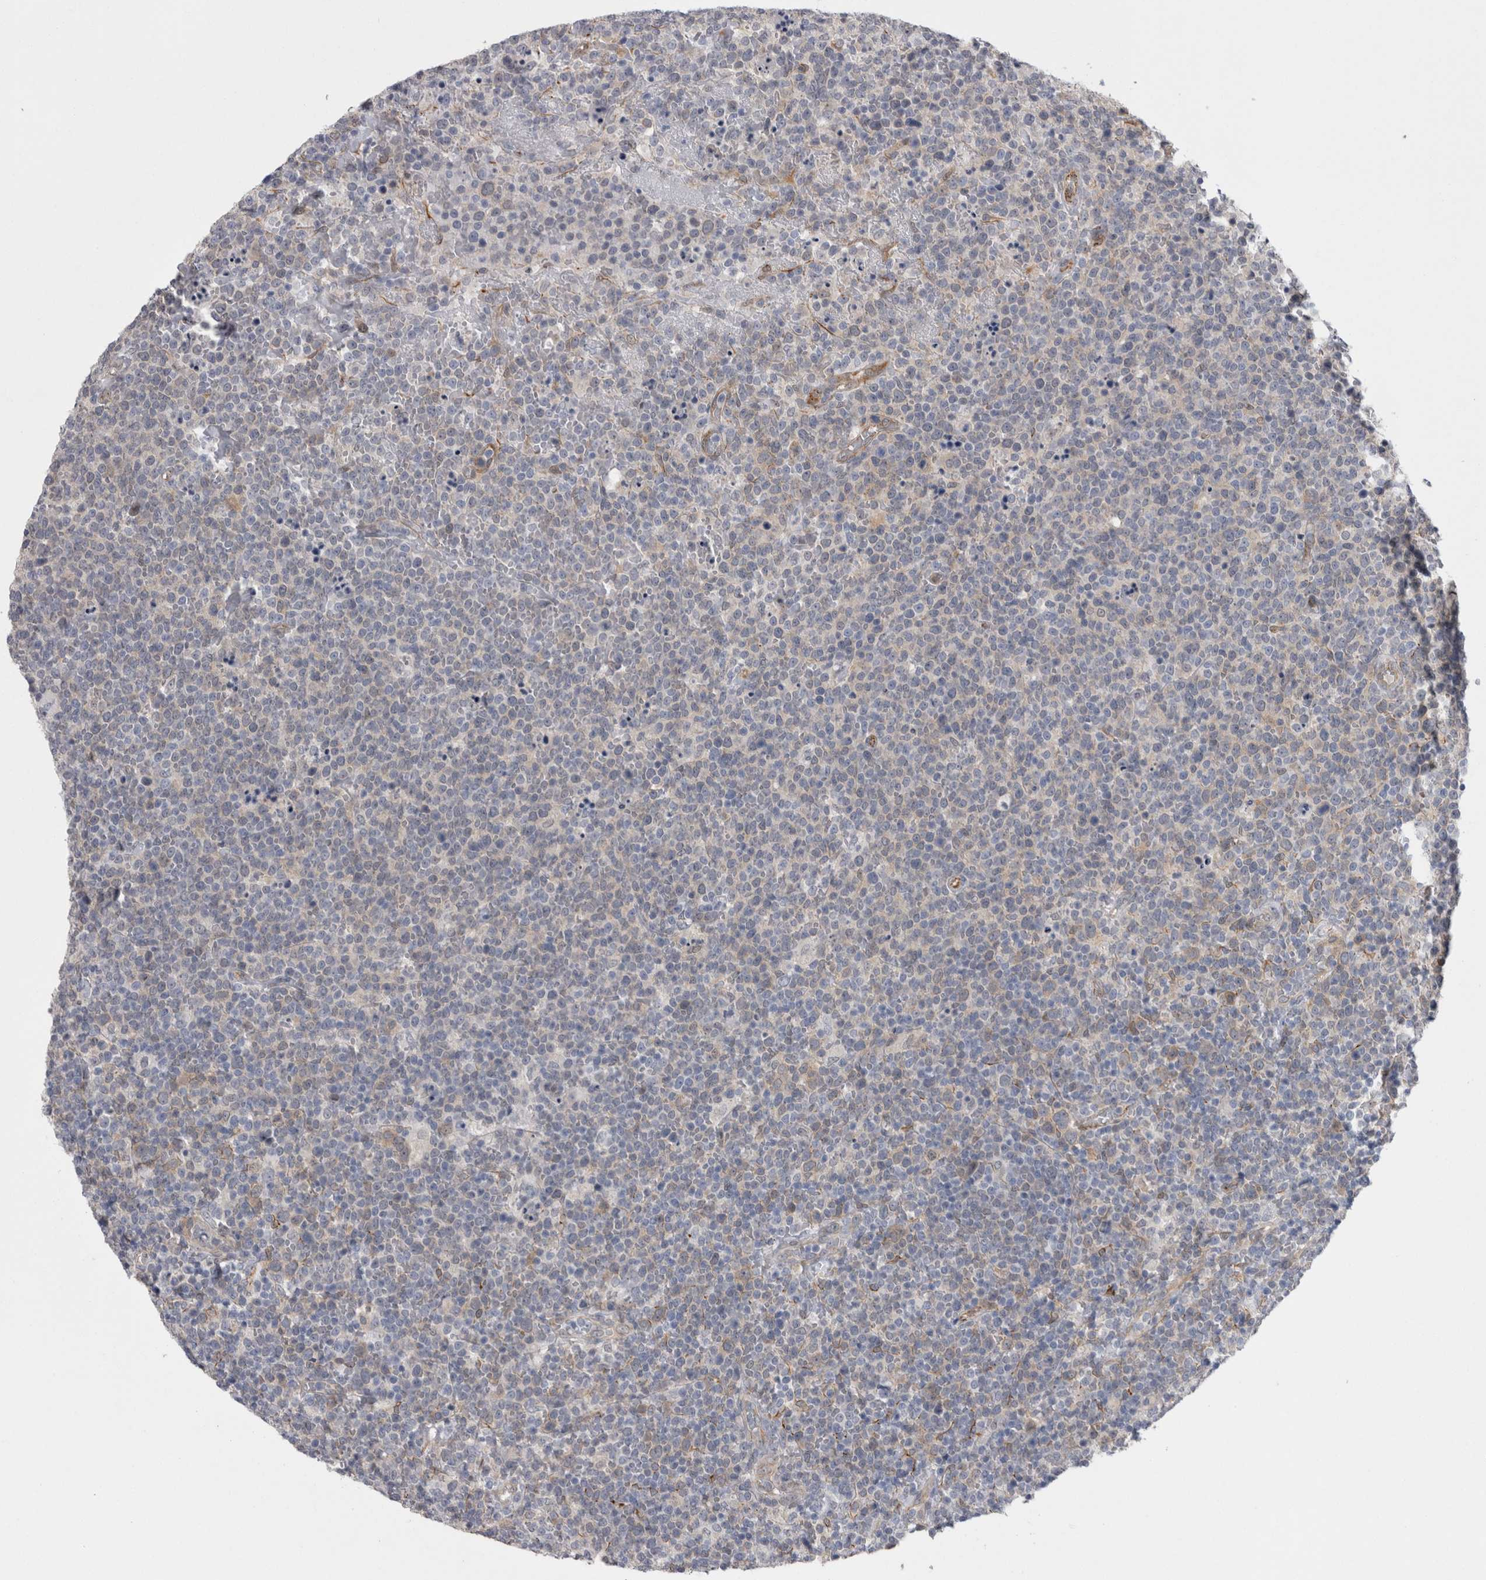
{"staining": {"intensity": "negative", "quantity": "none", "location": "none"}, "tissue": "lymphoma", "cell_type": "Tumor cells", "image_type": "cancer", "snomed": [{"axis": "morphology", "description": "Malignant lymphoma, non-Hodgkin's type, High grade"}, {"axis": "topography", "description": "Lymph node"}], "caption": "This is a histopathology image of immunohistochemistry staining of malignant lymphoma, non-Hodgkin's type (high-grade), which shows no positivity in tumor cells. Brightfield microscopy of immunohistochemistry (IHC) stained with DAB (brown) and hematoxylin (blue), captured at high magnification.", "gene": "ACOT7", "patient": {"sex": "male", "age": 61}}